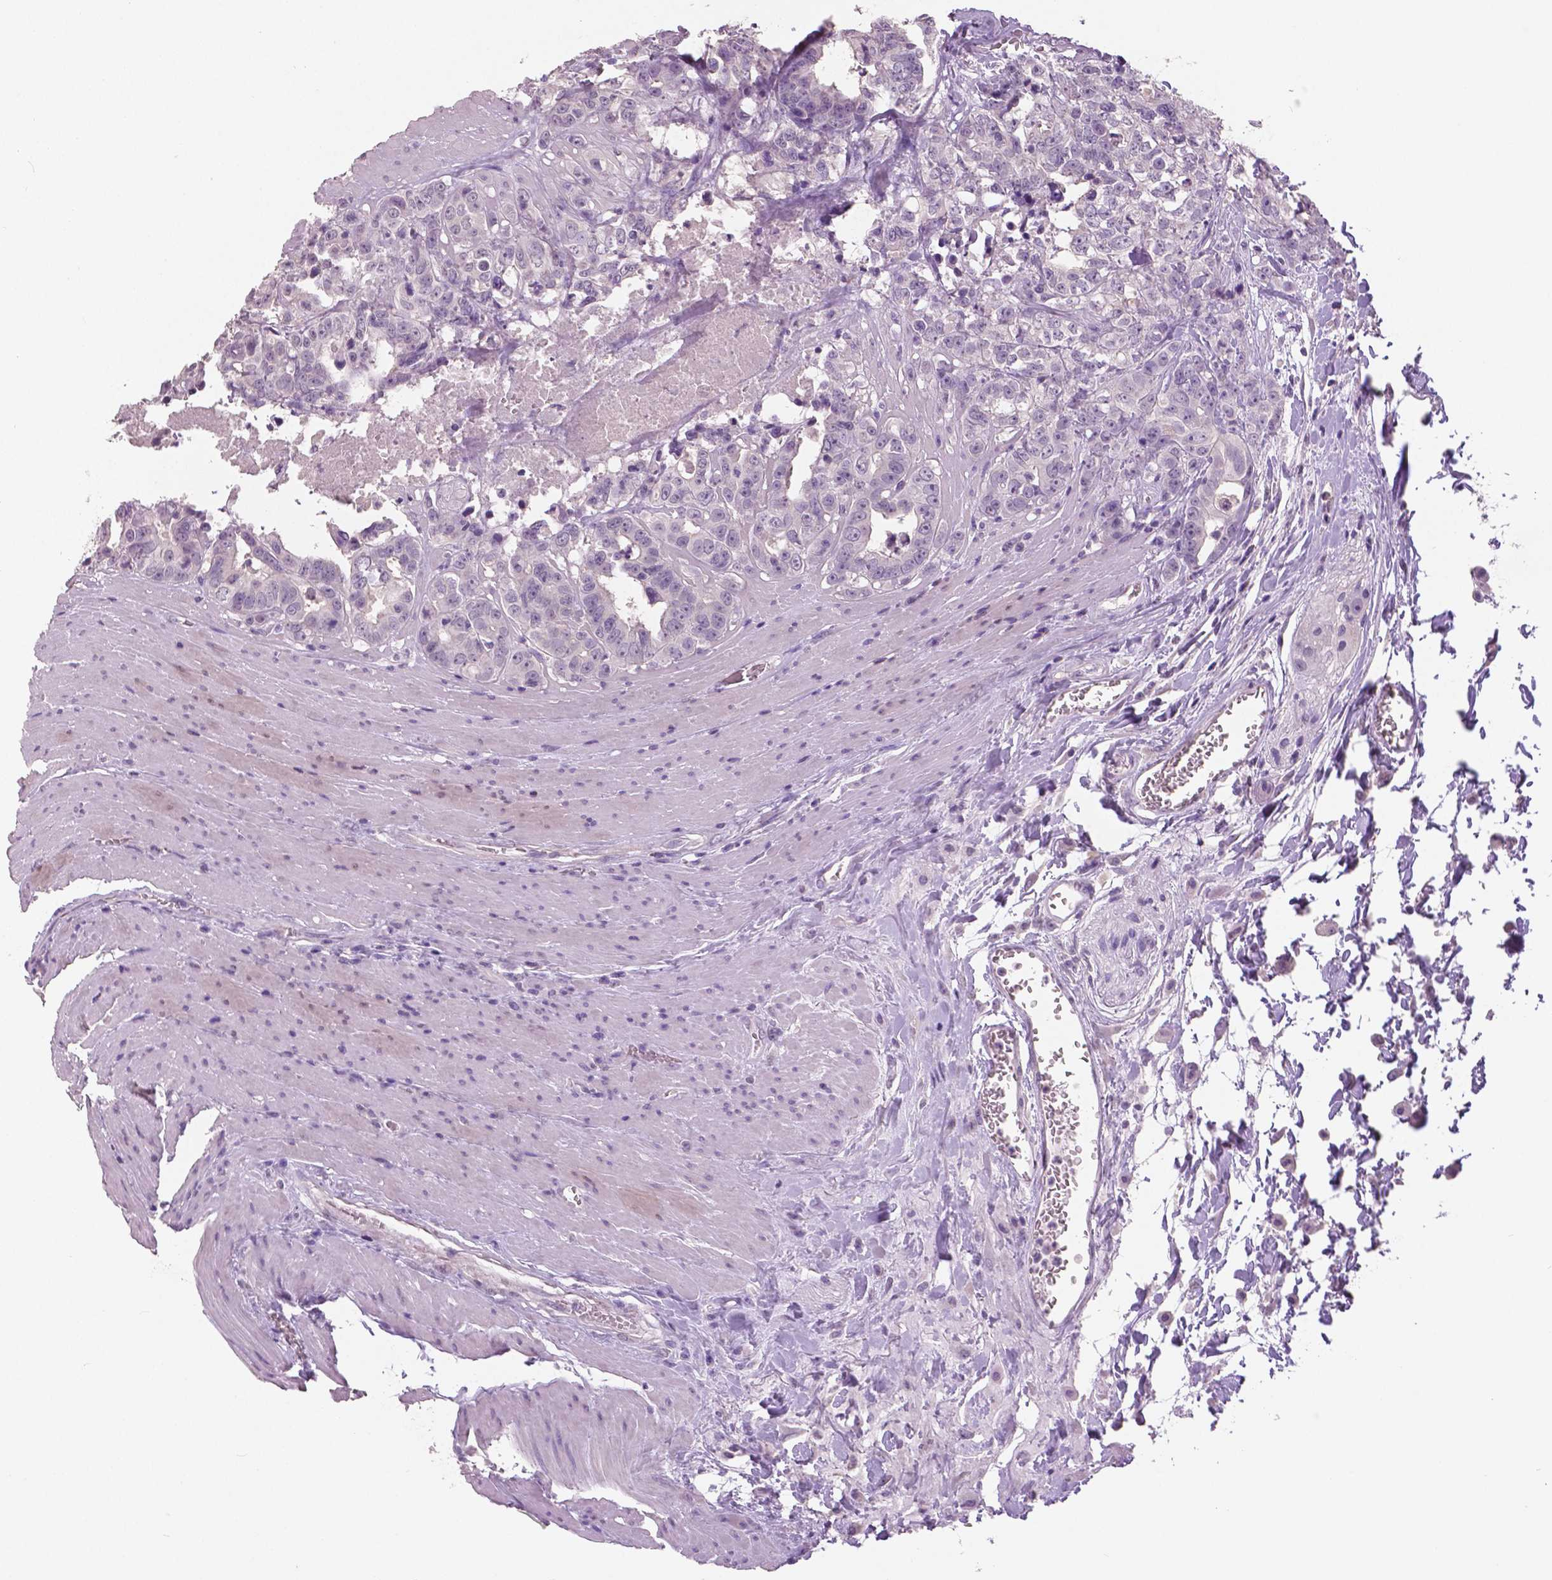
{"staining": {"intensity": "negative", "quantity": "none", "location": "none"}, "tissue": "colorectal cancer", "cell_type": "Tumor cells", "image_type": "cancer", "snomed": [{"axis": "morphology", "description": "Adenocarcinoma, NOS"}, {"axis": "topography", "description": "Rectum"}], "caption": "Micrograph shows no significant protein staining in tumor cells of colorectal adenocarcinoma.", "gene": "GRIN2A", "patient": {"sex": "female", "age": 62}}